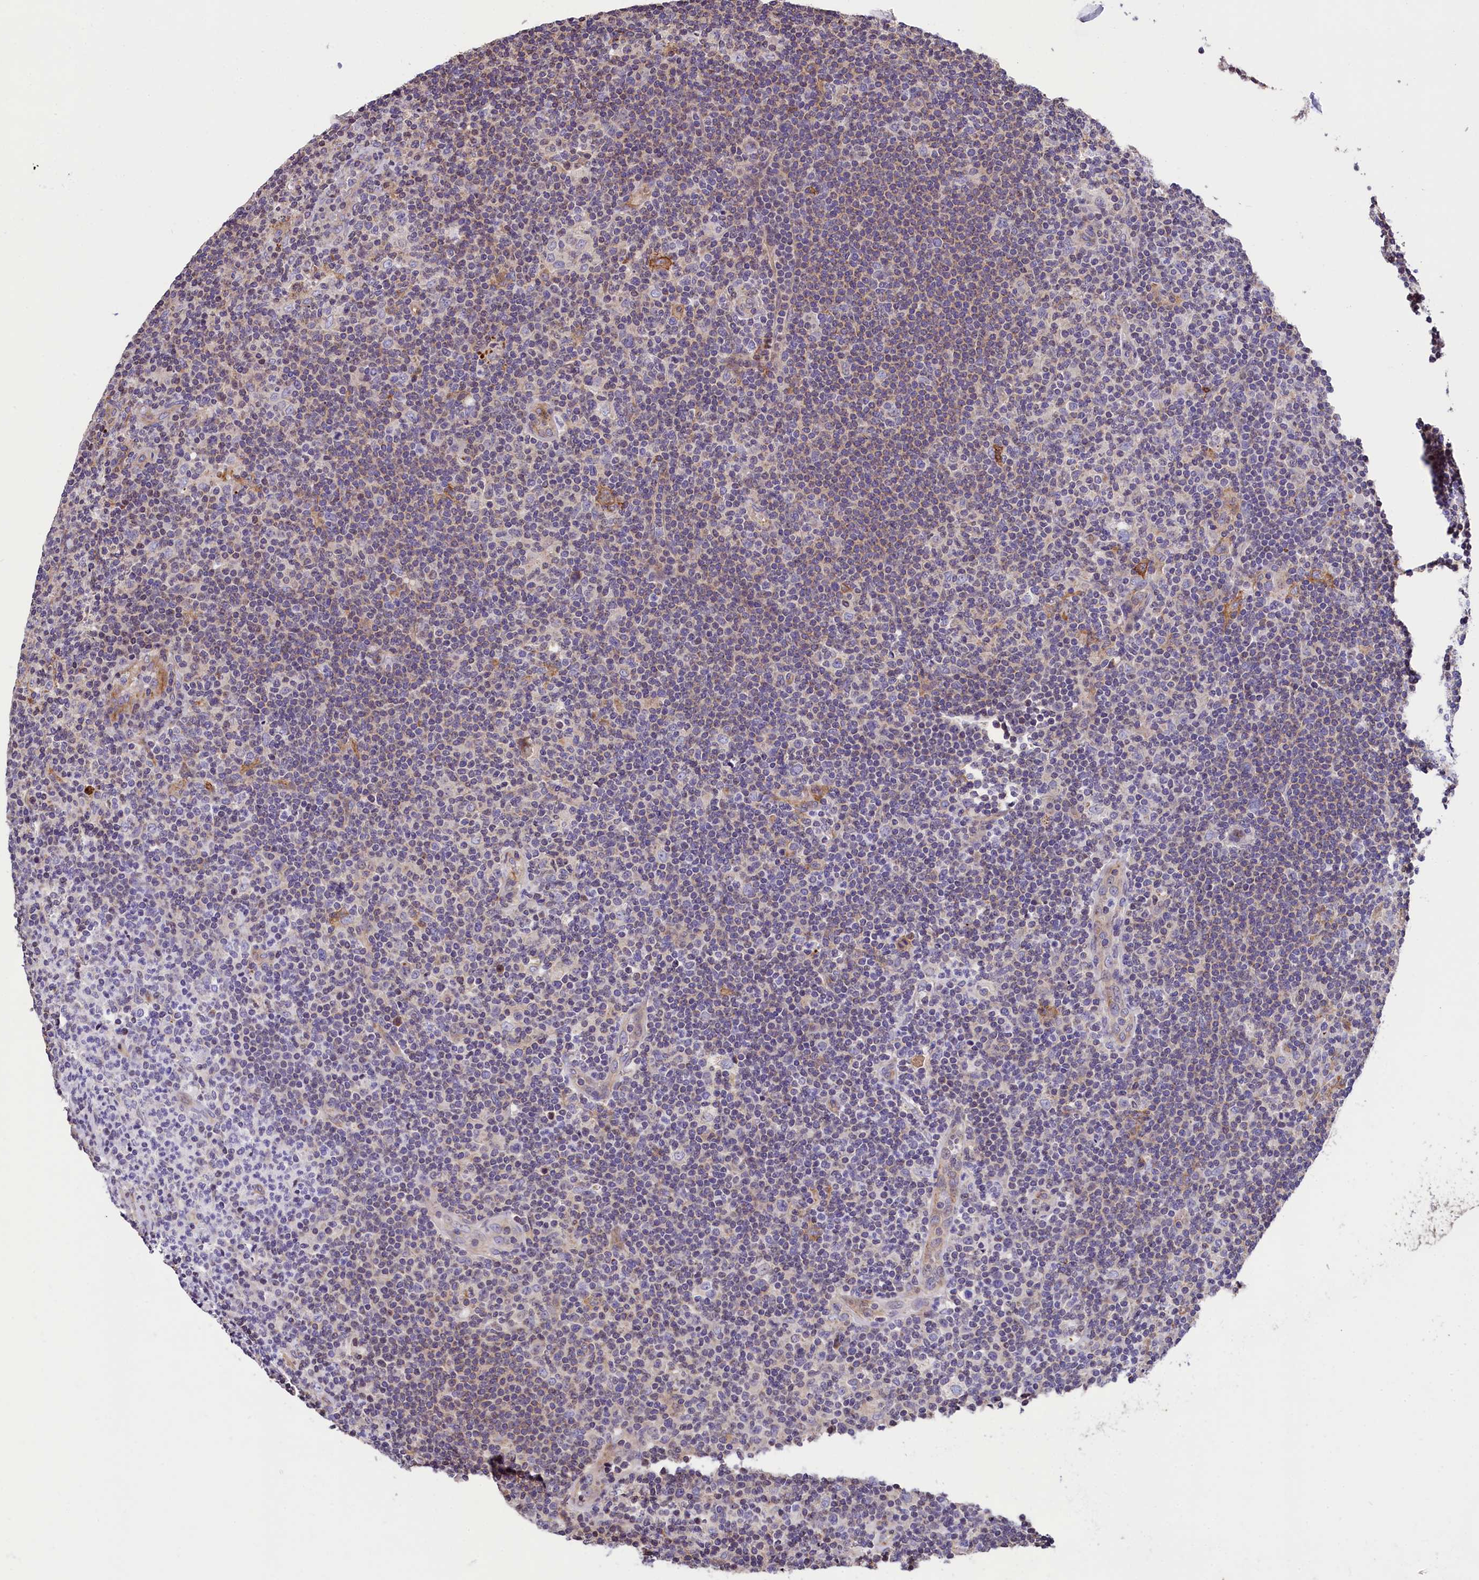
{"staining": {"intensity": "negative", "quantity": "none", "location": "none"}, "tissue": "lymphoma", "cell_type": "Tumor cells", "image_type": "cancer", "snomed": [{"axis": "morphology", "description": "Hodgkin's disease, NOS"}, {"axis": "topography", "description": "Lymph node"}], "caption": "Immunohistochemical staining of human lymphoma reveals no significant staining in tumor cells. Nuclei are stained in blue.", "gene": "ZNF2", "patient": {"sex": "female", "age": 57}}